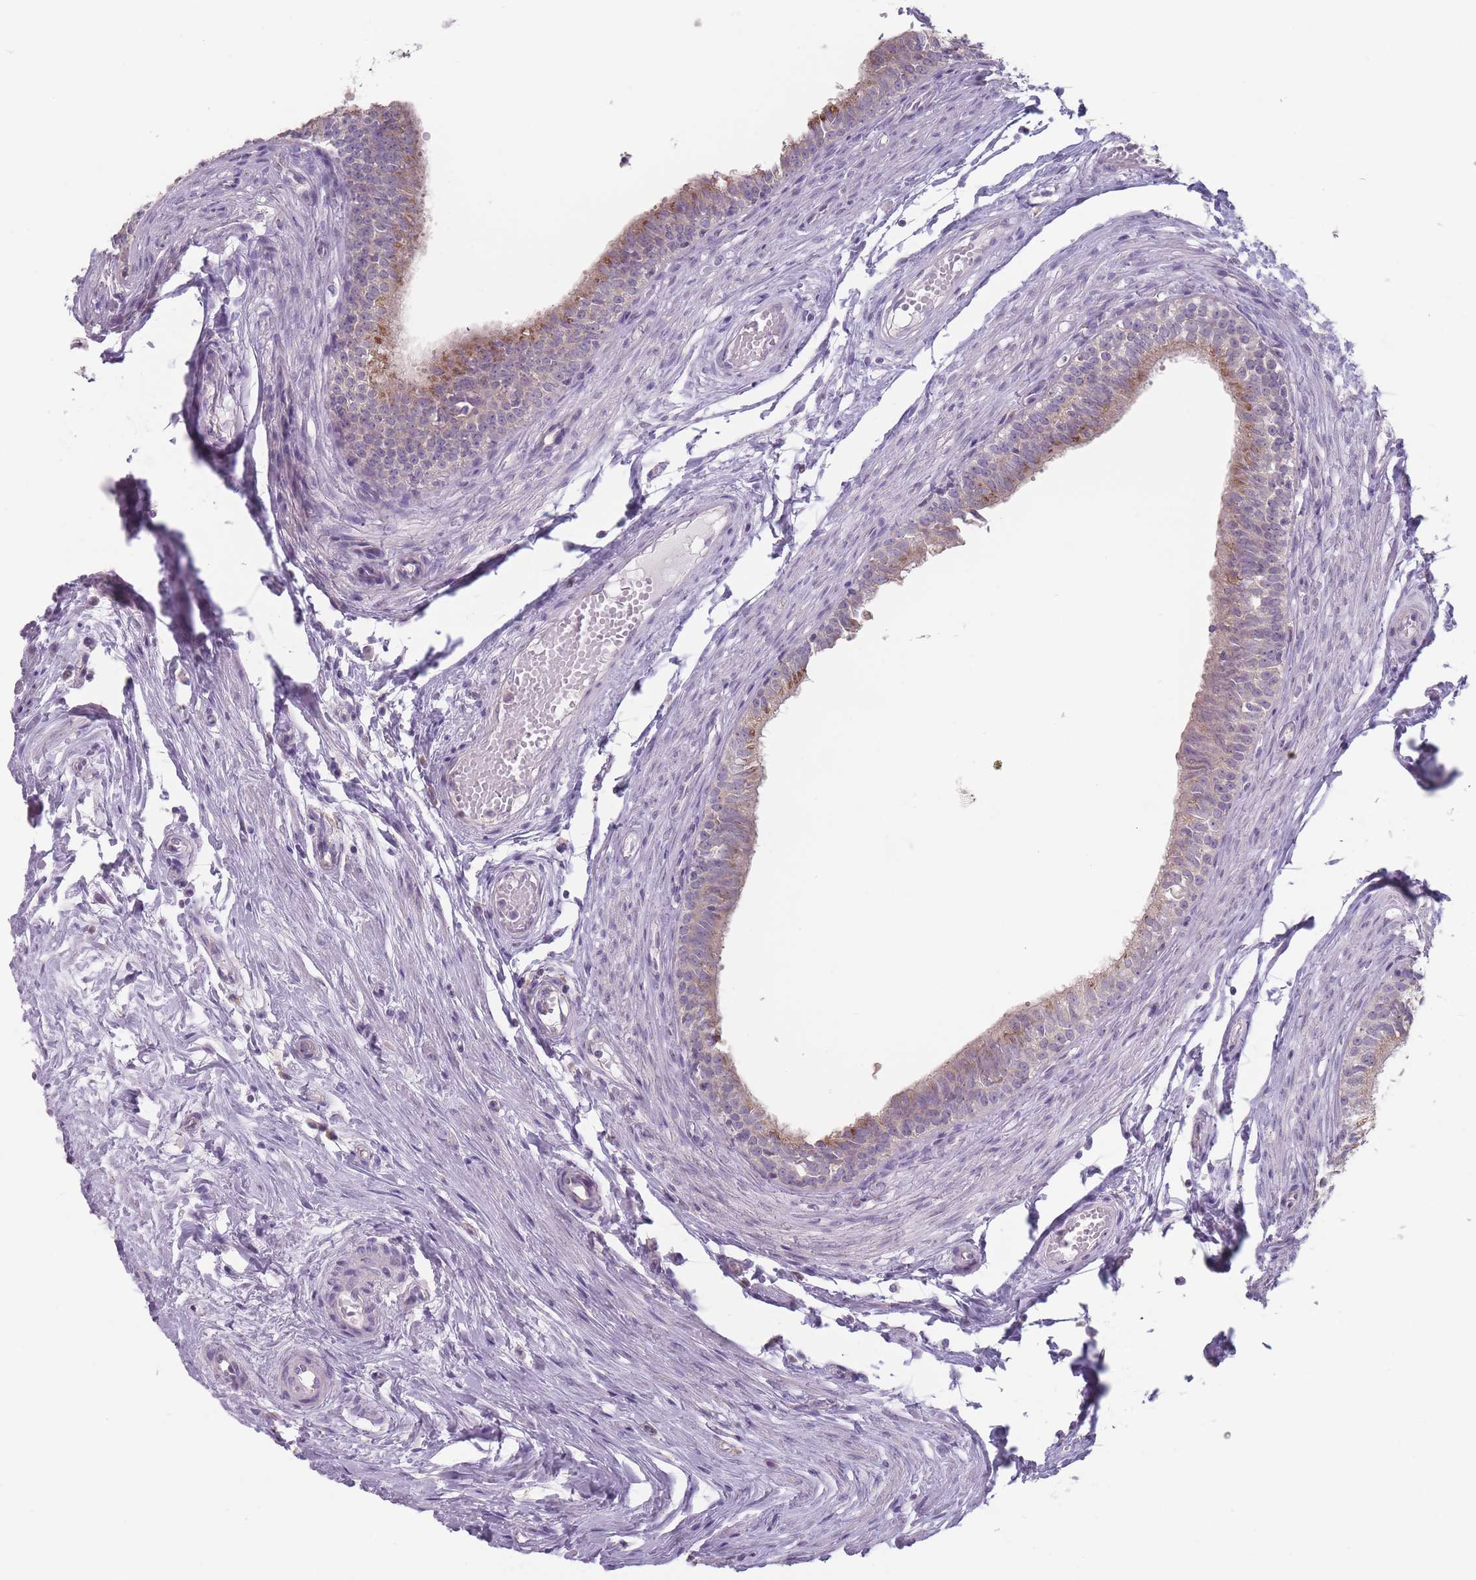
{"staining": {"intensity": "moderate", "quantity": "<25%", "location": "cytoplasmic/membranous"}, "tissue": "epididymis", "cell_type": "Glandular cells", "image_type": "normal", "snomed": [{"axis": "morphology", "description": "Normal tissue, NOS"}, {"axis": "topography", "description": "Epididymis, spermatic cord, NOS"}], "caption": "A high-resolution micrograph shows IHC staining of benign epididymis, which reveals moderate cytoplasmic/membranous staining in approximately <25% of glandular cells. The staining is performed using DAB brown chromogen to label protein expression. The nuclei are counter-stained blue using hematoxylin.", "gene": "AKAIN1", "patient": {"sex": "male", "age": 22}}